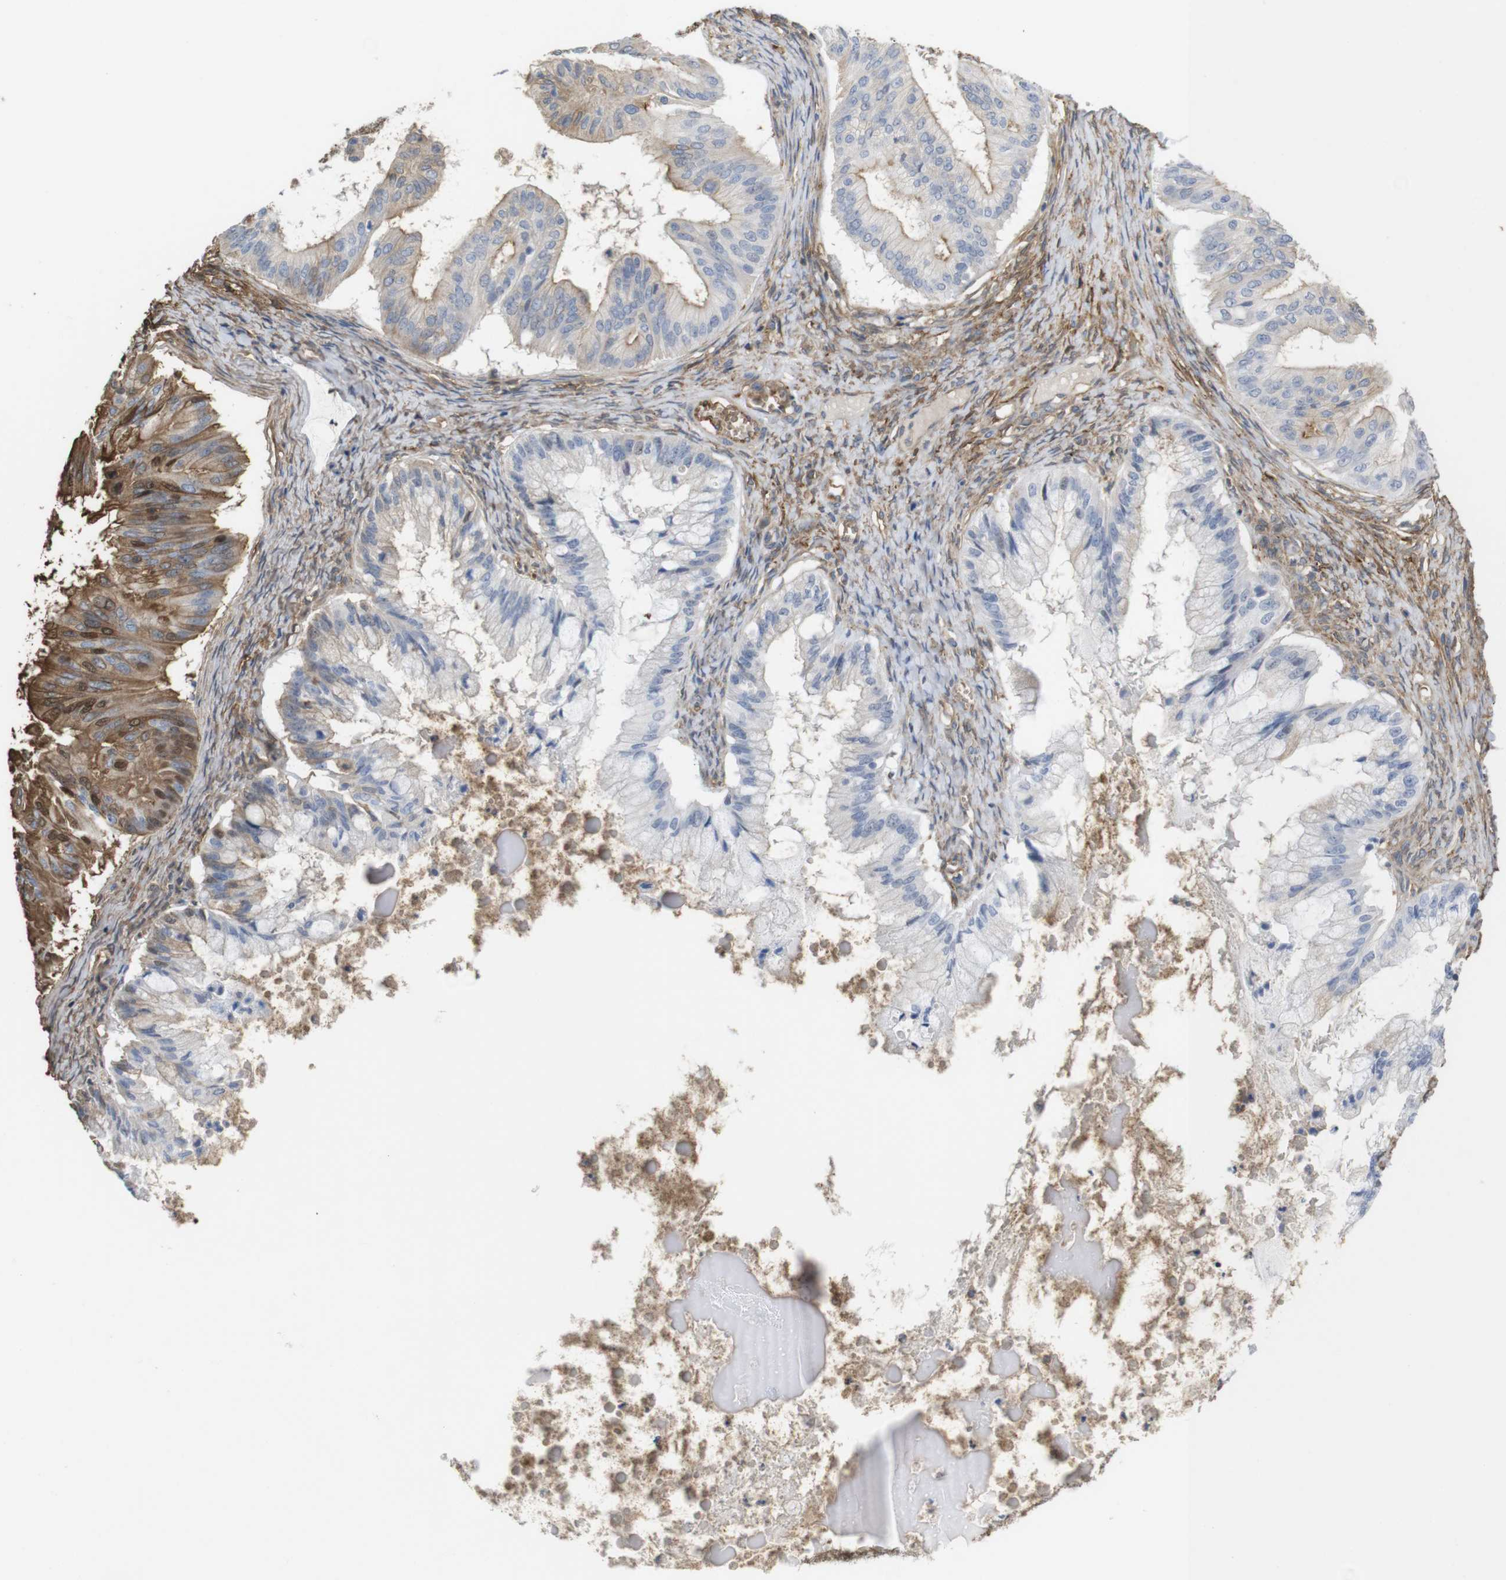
{"staining": {"intensity": "strong", "quantity": "25%-75%", "location": "cytoplasmic/membranous"}, "tissue": "ovarian cancer", "cell_type": "Tumor cells", "image_type": "cancer", "snomed": [{"axis": "morphology", "description": "Cystadenocarcinoma, mucinous, NOS"}, {"axis": "topography", "description": "Ovary"}], "caption": "Strong cytoplasmic/membranous expression is appreciated in approximately 25%-75% of tumor cells in ovarian cancer (mucinous cystadenocarcinoma).", "gene": "CYBRD1", "patient": {"sex": "female", "age": 57}}